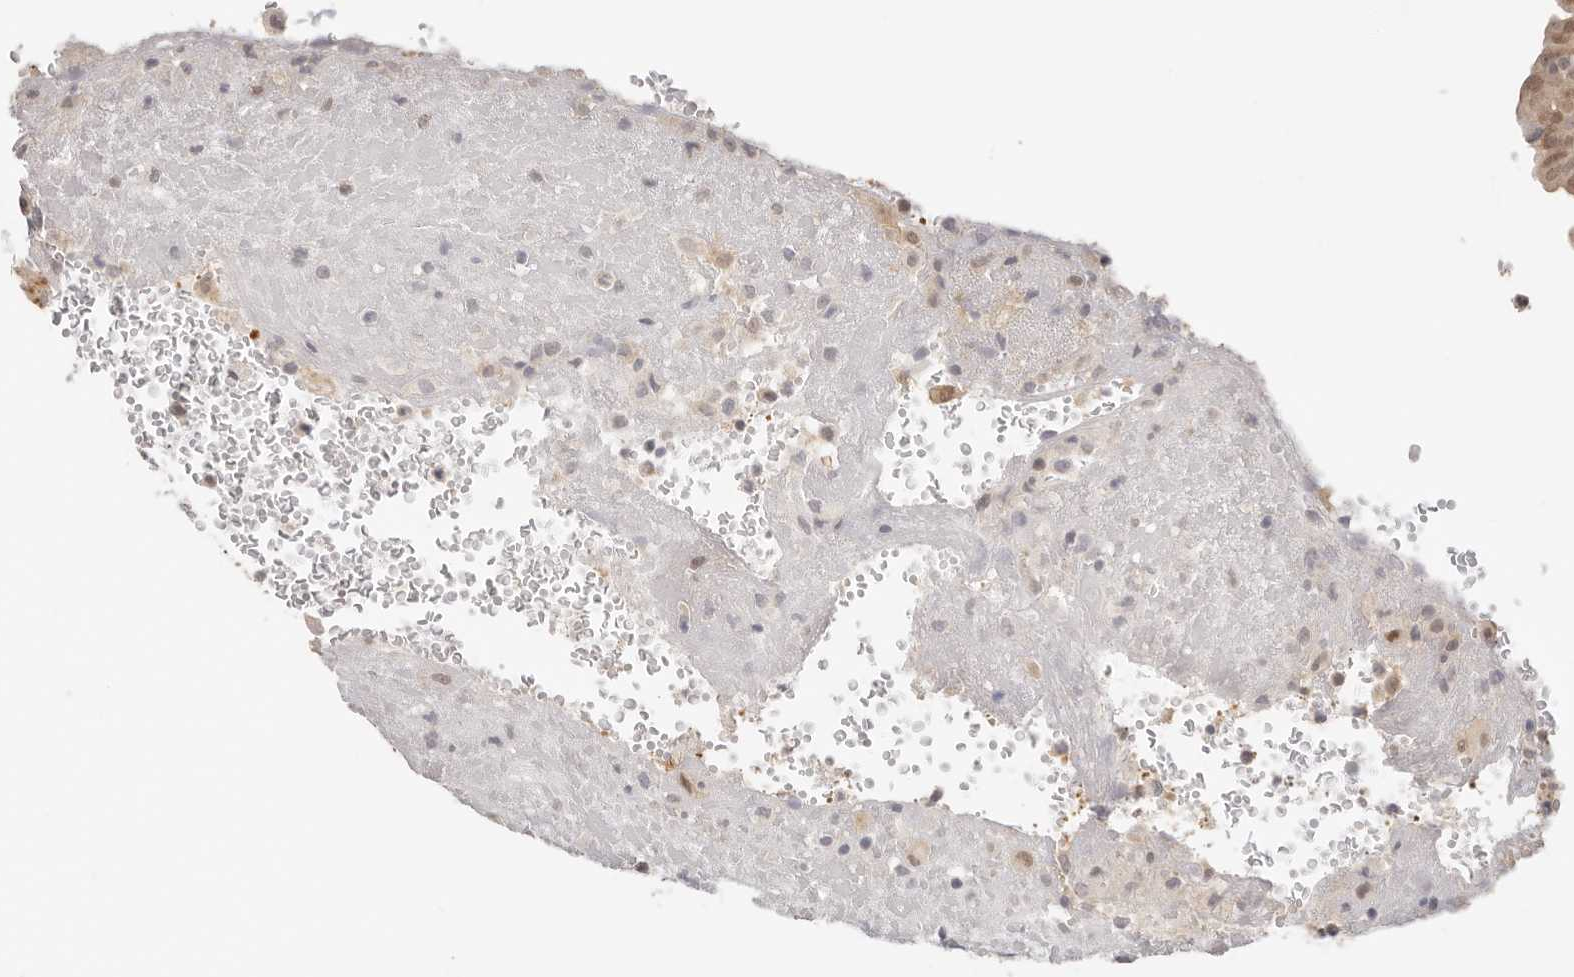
{"staining": {"intensity": "moderate", "quantity": ">75%", "location": "nuclear"}, "tissue": "thyroid cancer", "cell_type": "Tumor cells", "image_type": "cancer", "snomed": [{"axis": "morphology", "description": "Papillary adenocarcinoma, NOS"}, {"axis": "topography", "description": "Thyroid gland"}], "caption": "High-magnification brightfield microscopy of thyroid cancer (papillary adenocarcinoma) stained with DAB (3,3'-diaminobenzidine) (brown) and counterstained with hematoxylin (blue). tumor cells exhibit moderate nuclear expression is appreciated in about>75% of cells.", "gene": "LARP7", "patient": {"sex": "male", "age": 77}}